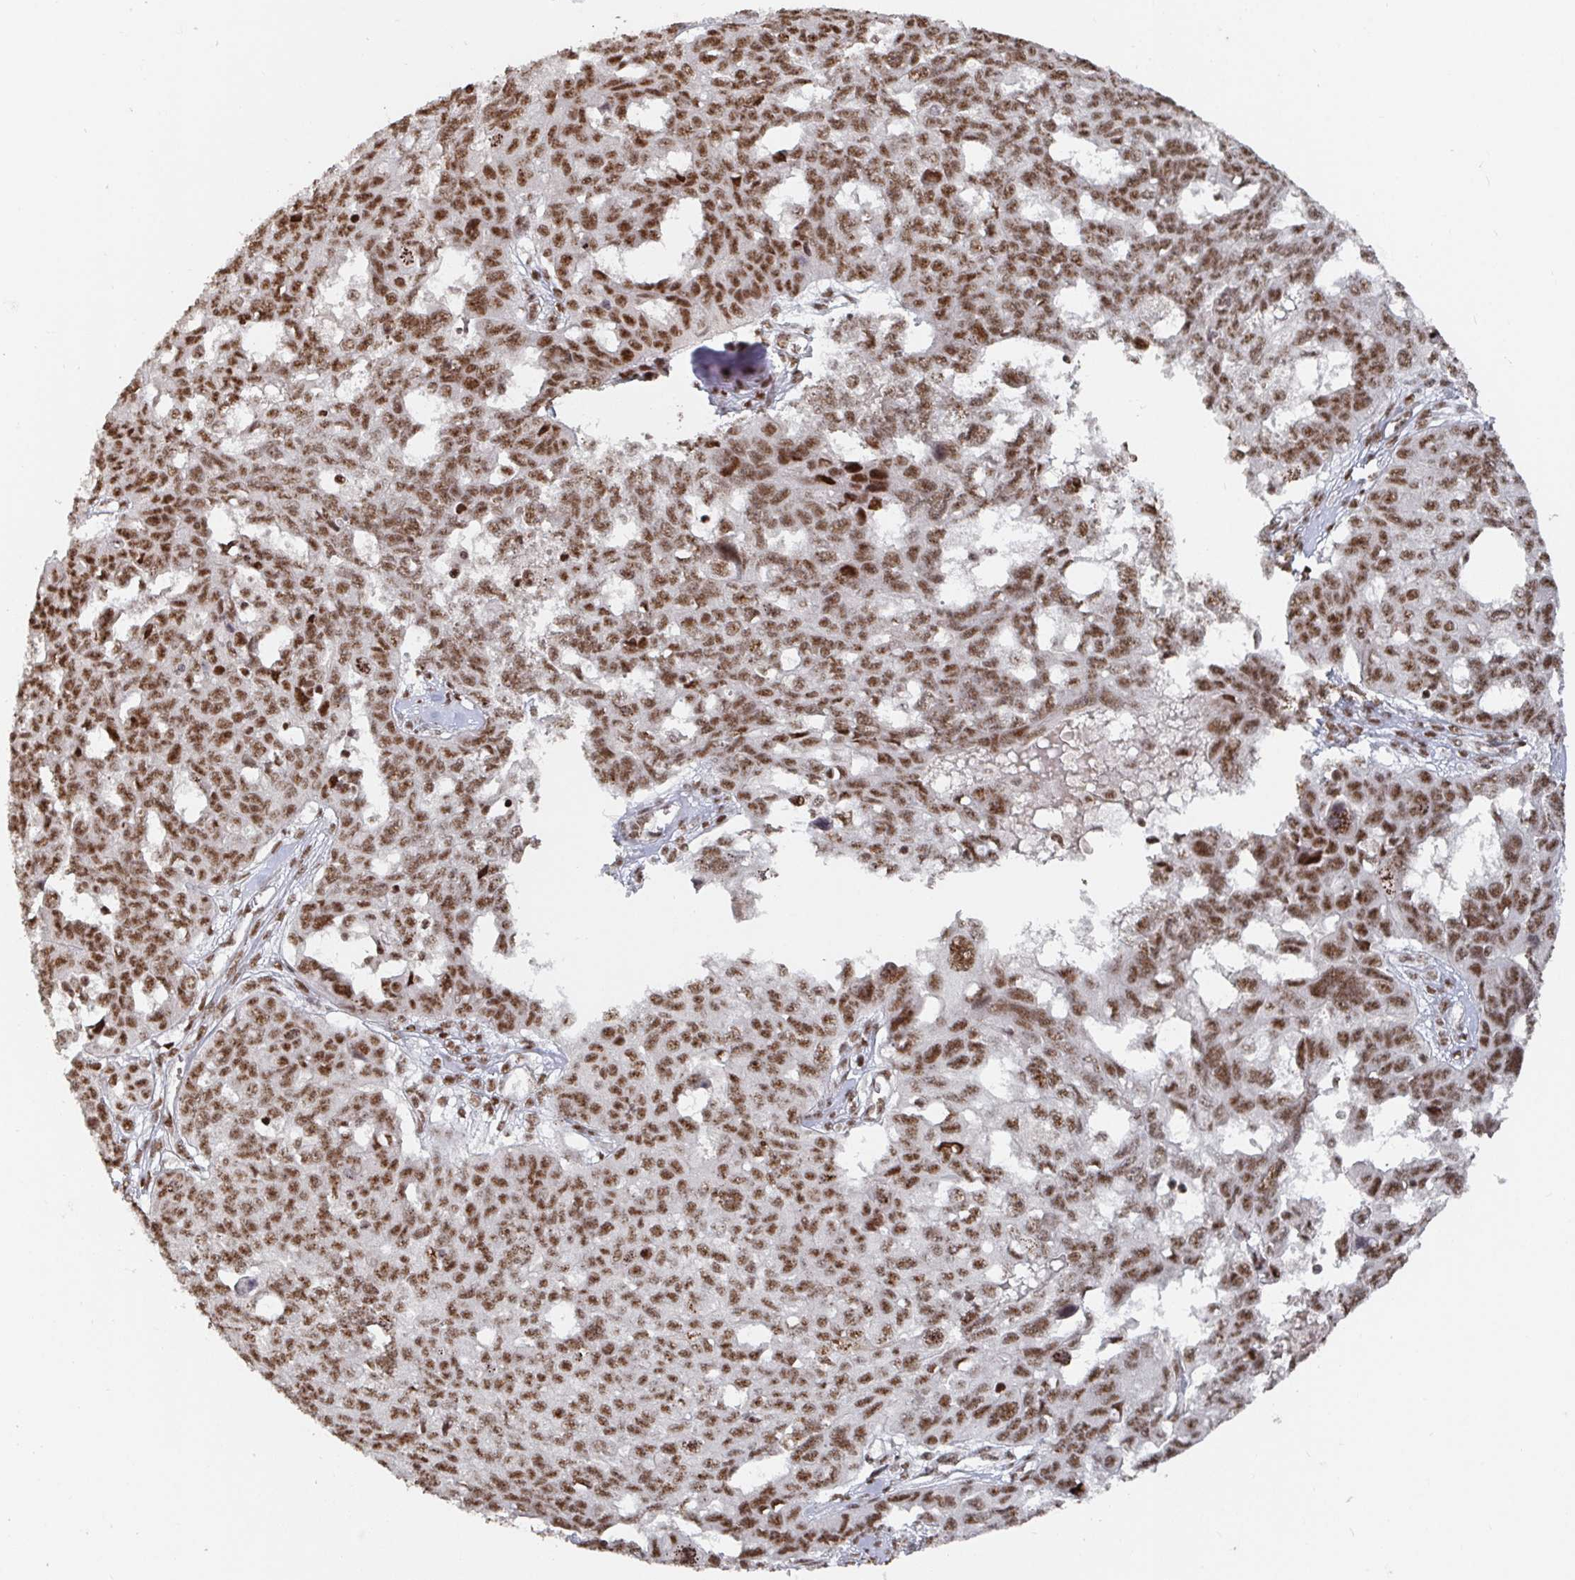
{"staining": {"intensity": "moderate", "quantity": ">75%", "location": "nuclear"}, "tissue": "ovarian cancer", "cell_type": "Tumor cells", "image_type": "cancer", "snomed": [{"axis": "morphology", "description": "Carcinoma, endometroid"}, {"axis": "topography", "description": "Ovary"}], "caption": "Ovarian cancer stained with DAB (3,3'-diaminobenzidine) immunohistochemistry shows medium levels of moderate nuclear positivity in approximately >75% of tumor cells.", "gene": "ZDHHC12", "patient": {"sex": "female", "age": 70}}